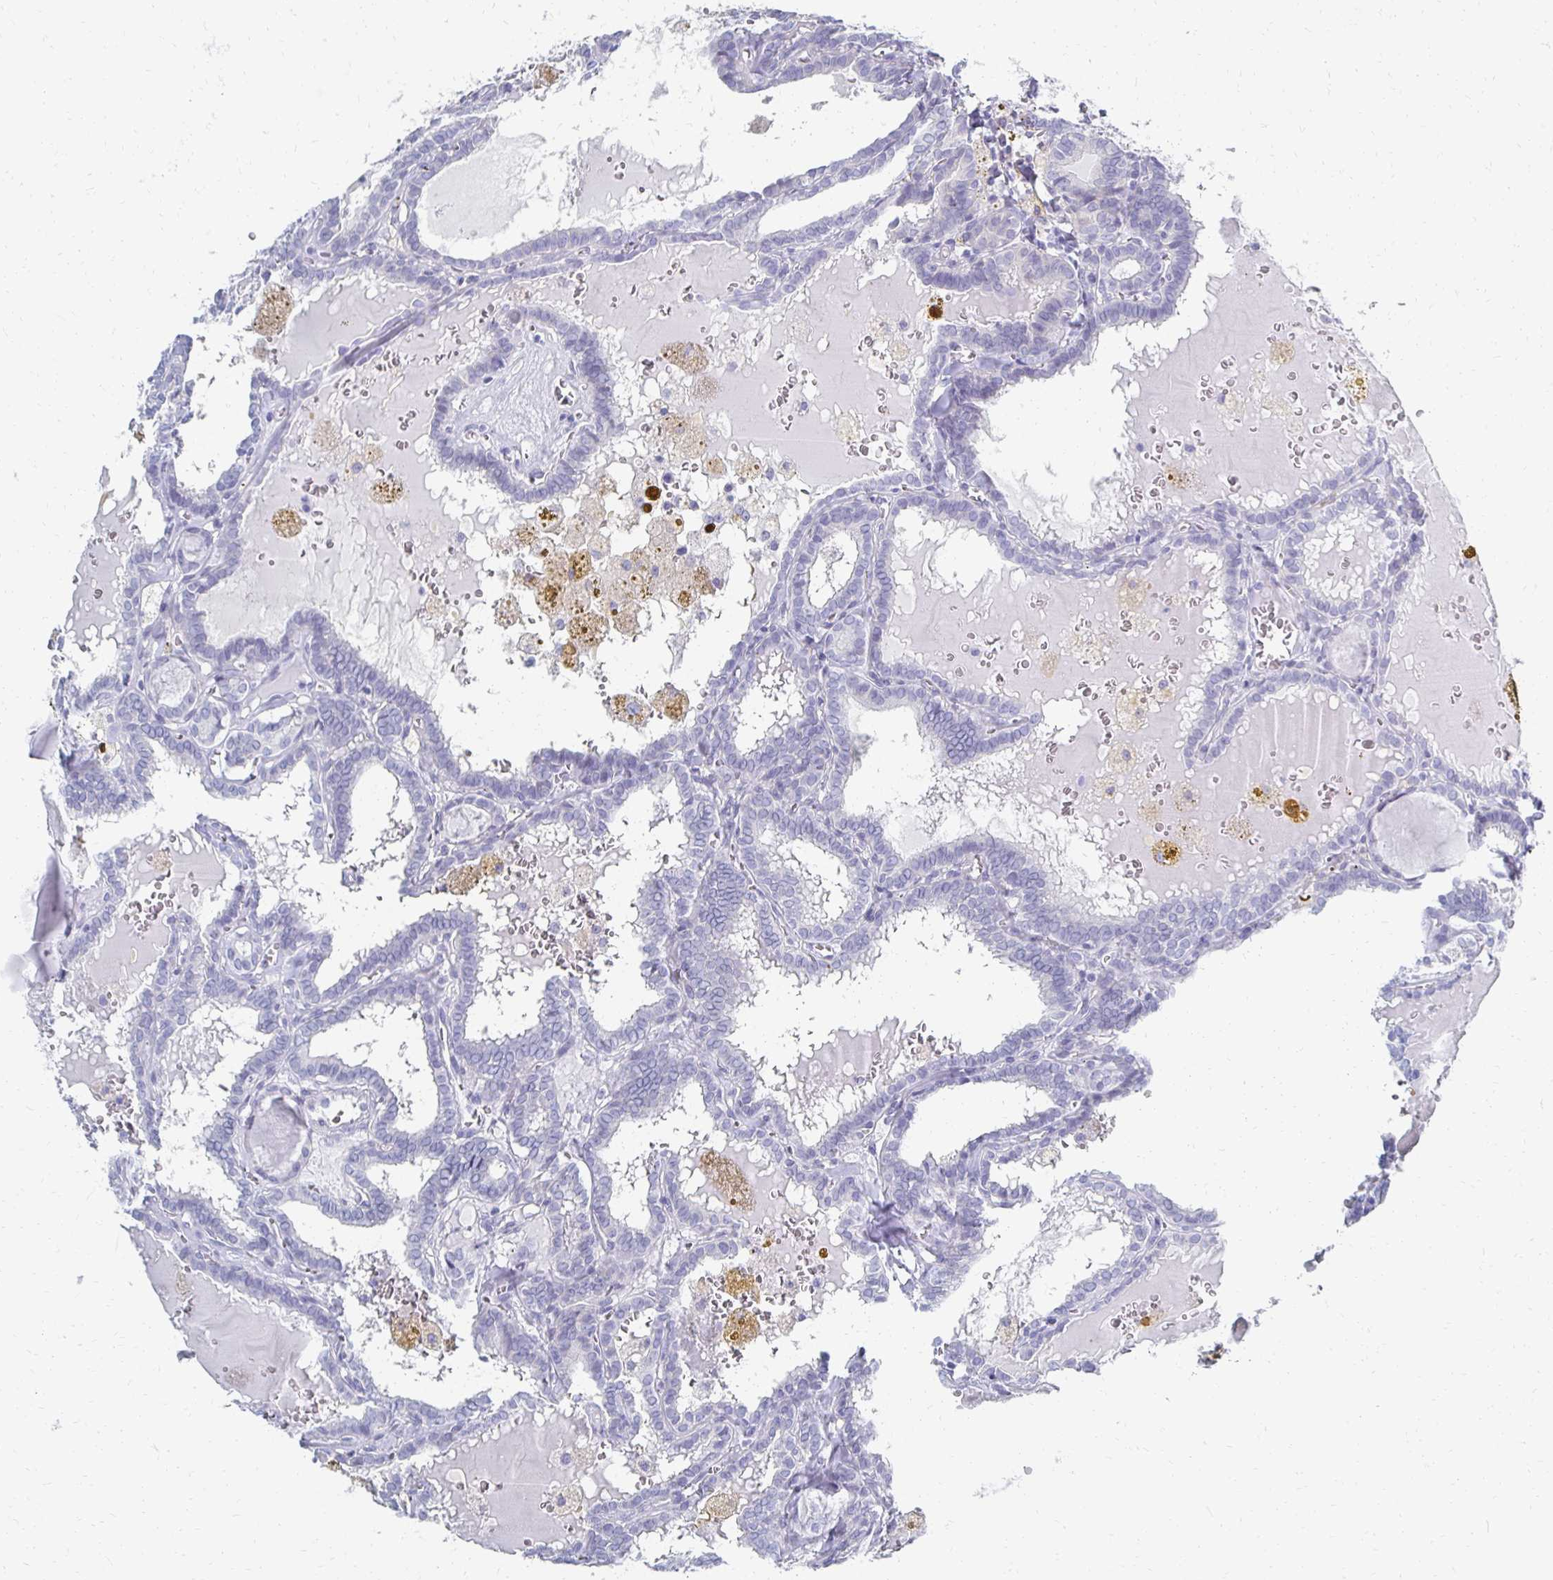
{"staining": {"intensity": "negative", "quantity": "none", "location": "none"}, "tissue": "thyroid cancer", "cell_type": "Tumor cells", "image_type": "cancer", "snomed": [{"axis": "morphology", "description": "Papillary adenocarcinoma, NOS"}, {"axis": "topography", "description": "Thyroid gland"}], "caption": "An IHC photomicrograph of thyroid papillary adenocarcinoma is shown. There is no staining in tumor cells of thyroid papillary adenocarcinoma.", "gene": "SYCP3", "patient": {"sex": "female", "age": 39}}